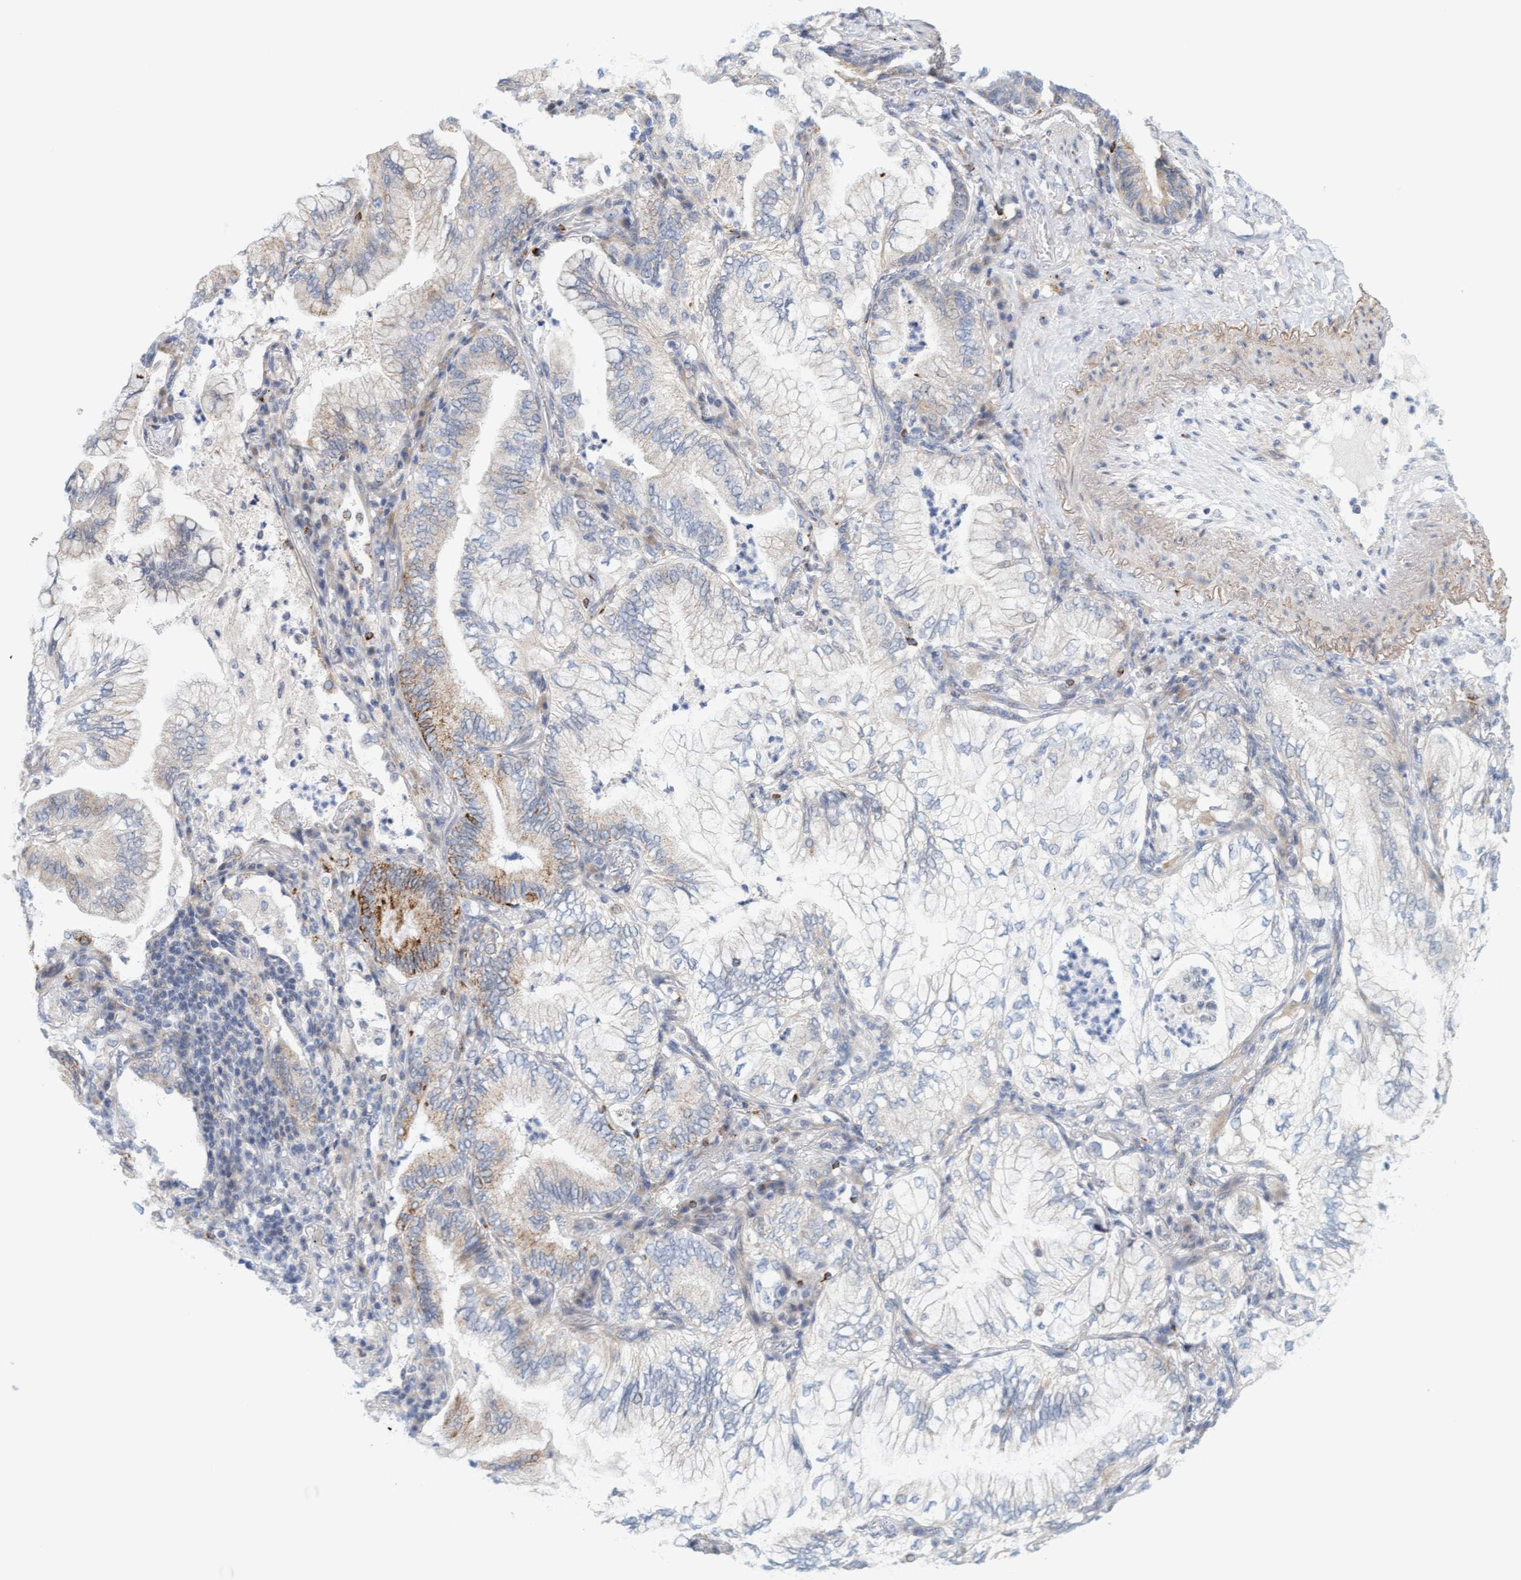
{"staining": {"intensity": "moderate", "quantity": "<25%", "location": "cytoplasmic/membranous"}, "tissue": "lung cancer", "cell_type": "Tumor cells", "image_type": "cancer", "snomed": [{"axis": "morphology", "description": "Adenocarcinoma, NOS"}, {"axis": "topography", "description": "Lung"}], "caption": "This is an image of immunohistochemistry (IHC) staining of lung adenocarcinoma, which shows moderate staining in the cytoplasmic/membranous of tumor cells.", "gene": "ZC3H3", "patient": {"sex": "female", "age": 70}}